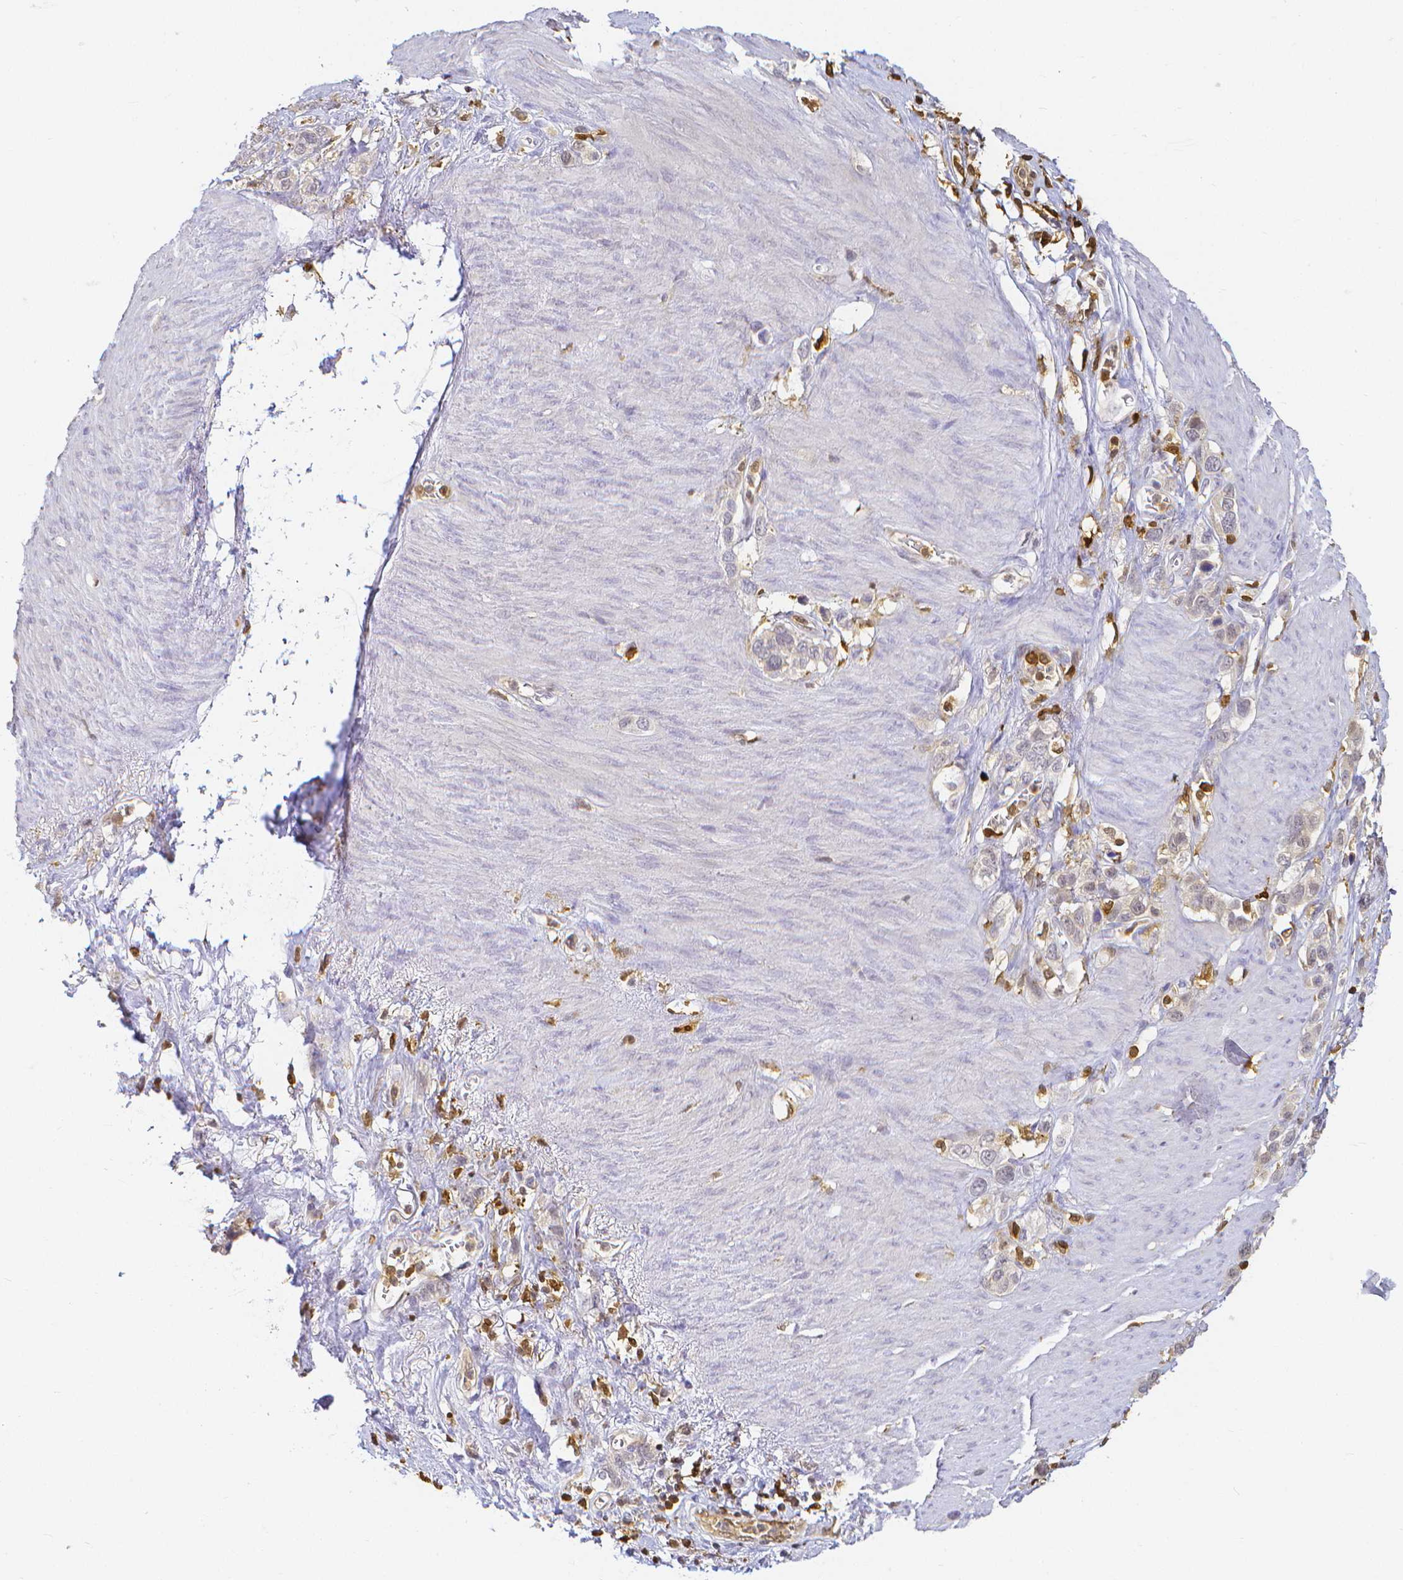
{"staining": {"intensity": "negative", "quantity": "none", "location": "none"}, "tissue": "stomach cancer", "cell_type": "Tumor cells", "image_type": "cancer", "snomed": [{"axis": "morphology", "description": "Adenocarcinoma, NOS"}, {"axis": "topography", "description": "Stomach"}], "caption": "Immunohistochemistry image of human stomach adenocarcinoma stained for a protein (brown), which displays no positivity in tumor cells.", "gene": "COTL1", "patient": {"sex": "female", "age": 65}}